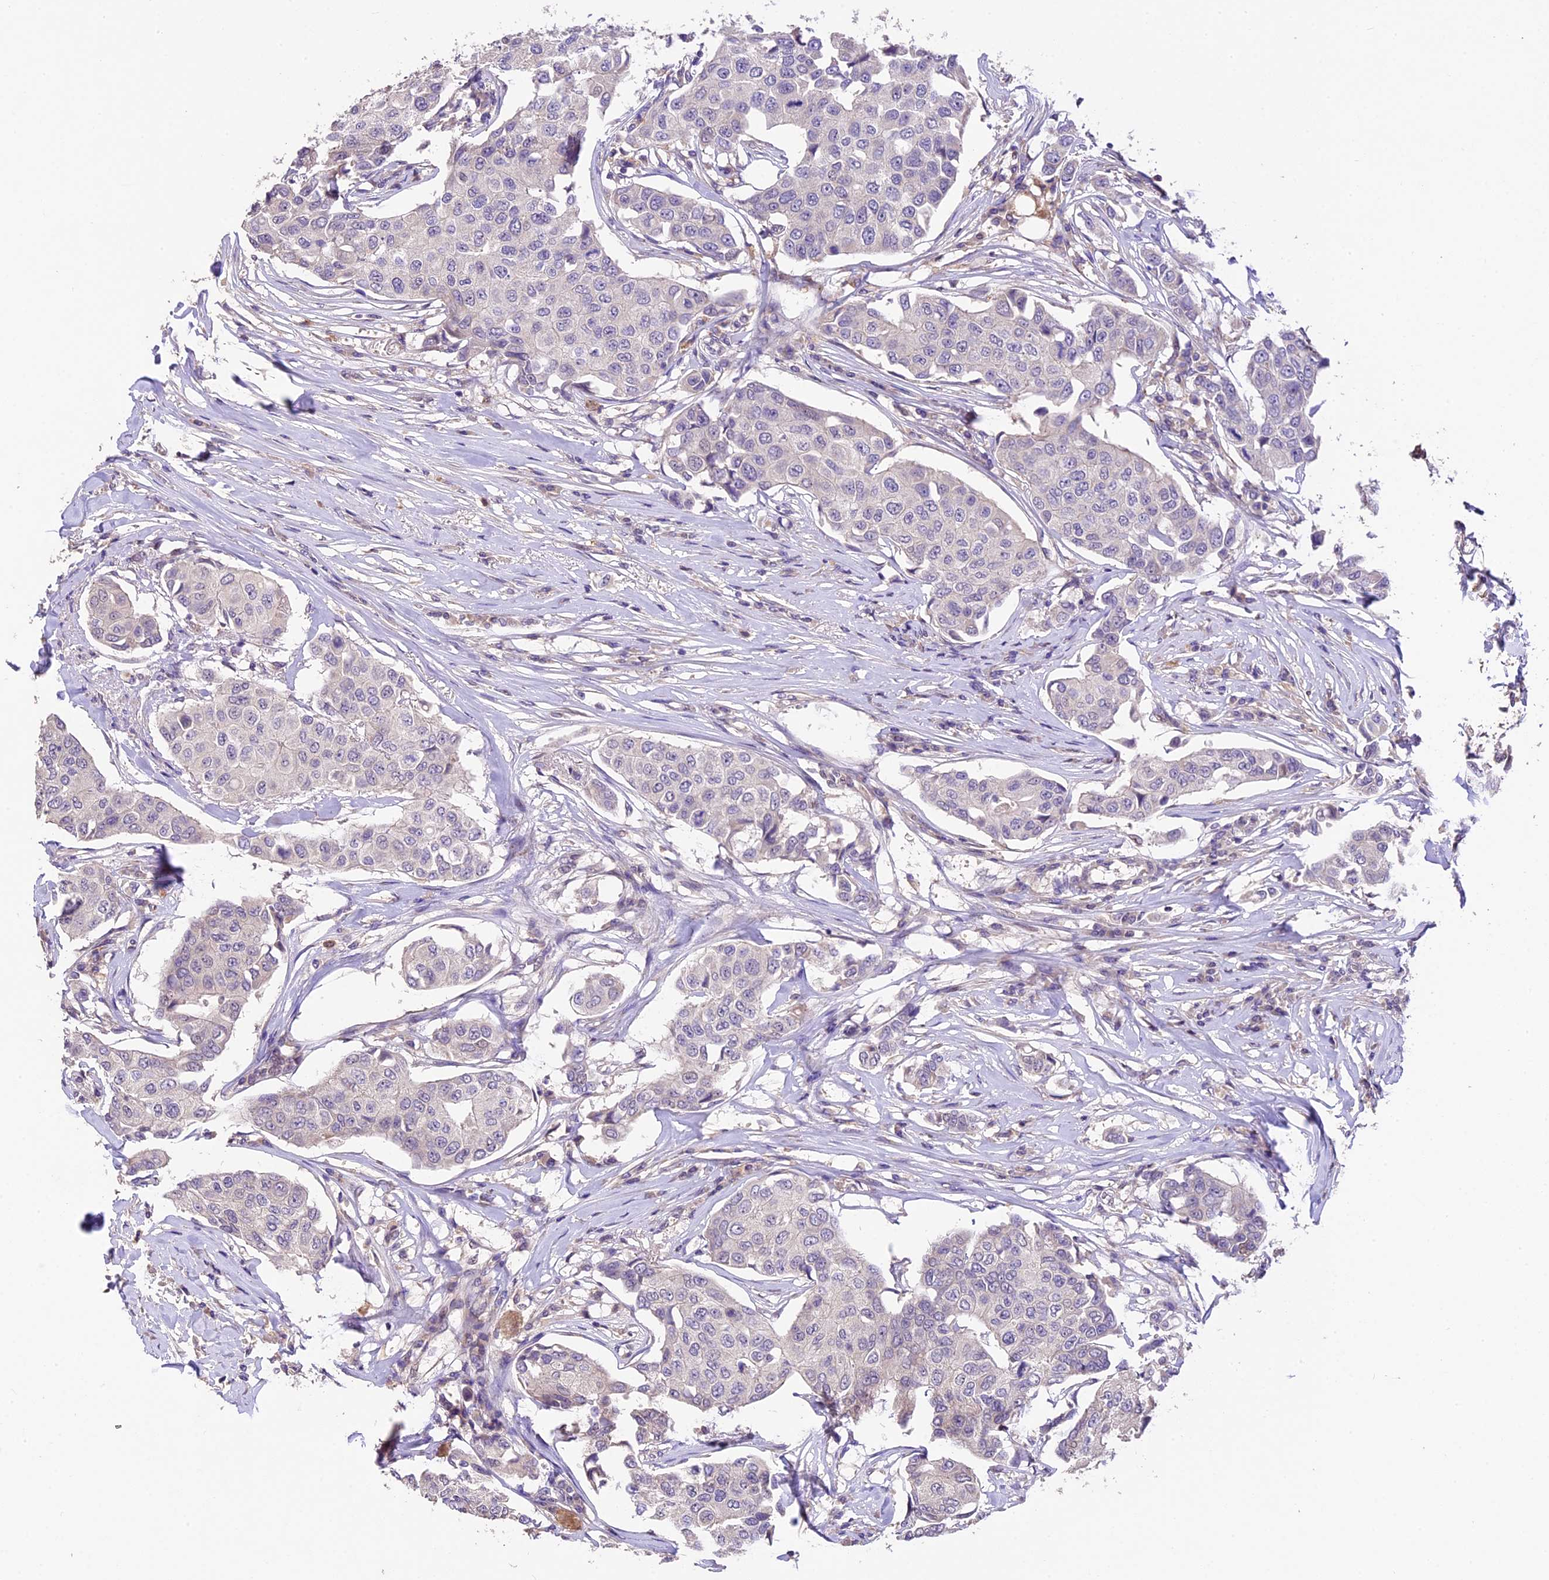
{"staining": {"intensity": "negative", "quantity": "none", "location": "none"}, "tissue": "breast cancer", "cell_type": "Tumor cells", "image_type": "cancer", "snomed": [{"axis": "morphology", "description": "Duct carcinoma"}, {"axis": "topography", "description": "Breast"}], "caption": "Tumor cells show no significant positivity in breast intraductal carcinoma. Brightfield microscopy of IHC stained with DAB (3,3'-diaminobenzidine) (brown) and hematoxylin (blue), captured at high magnification.", "gene": "DGKH", "patient": {"sex": "female", "age": 80}}